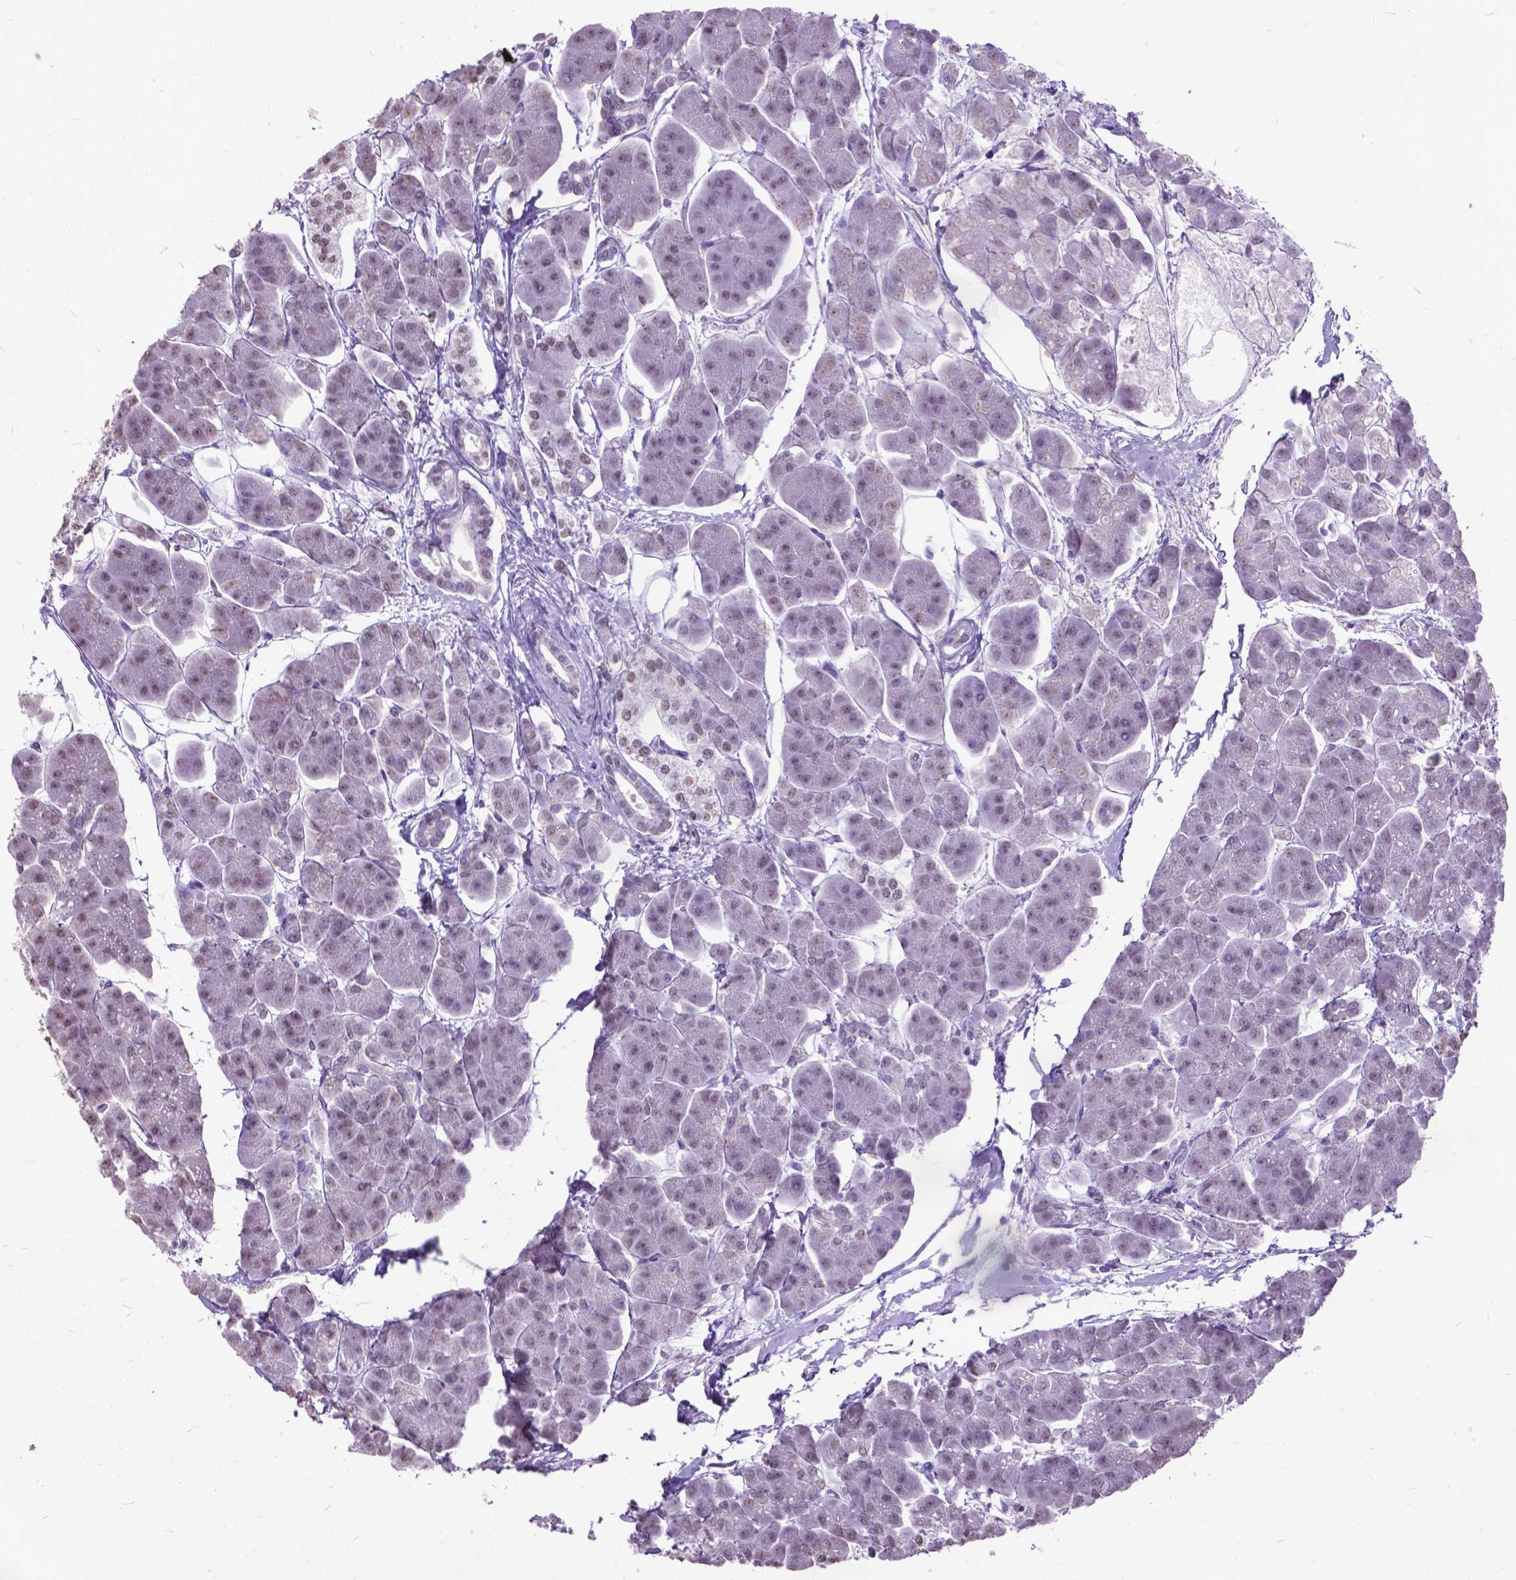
{"staining": {"intensity": "negative", "quantity": "none", "location": "none"}, "tissue": "pancreas", "cell_type": "Exocrine glandular cells", "image_type": "normal", "snomed": [{"axis": "morphology", "description": "Normal tissue, NOS"}, {"axis": "topography", "description": "Adipose tissue"}, {"axis": "topography", "description": "Pancreas"}, {"axis": "topography", "description": "Peripheral nerve tissue"}], "caption": "The IHC image has no significant staining in exocrine glandular cells of pancreas.", "gene": "MARCHF10", "patient": {"sex": "female", "age": 58}}